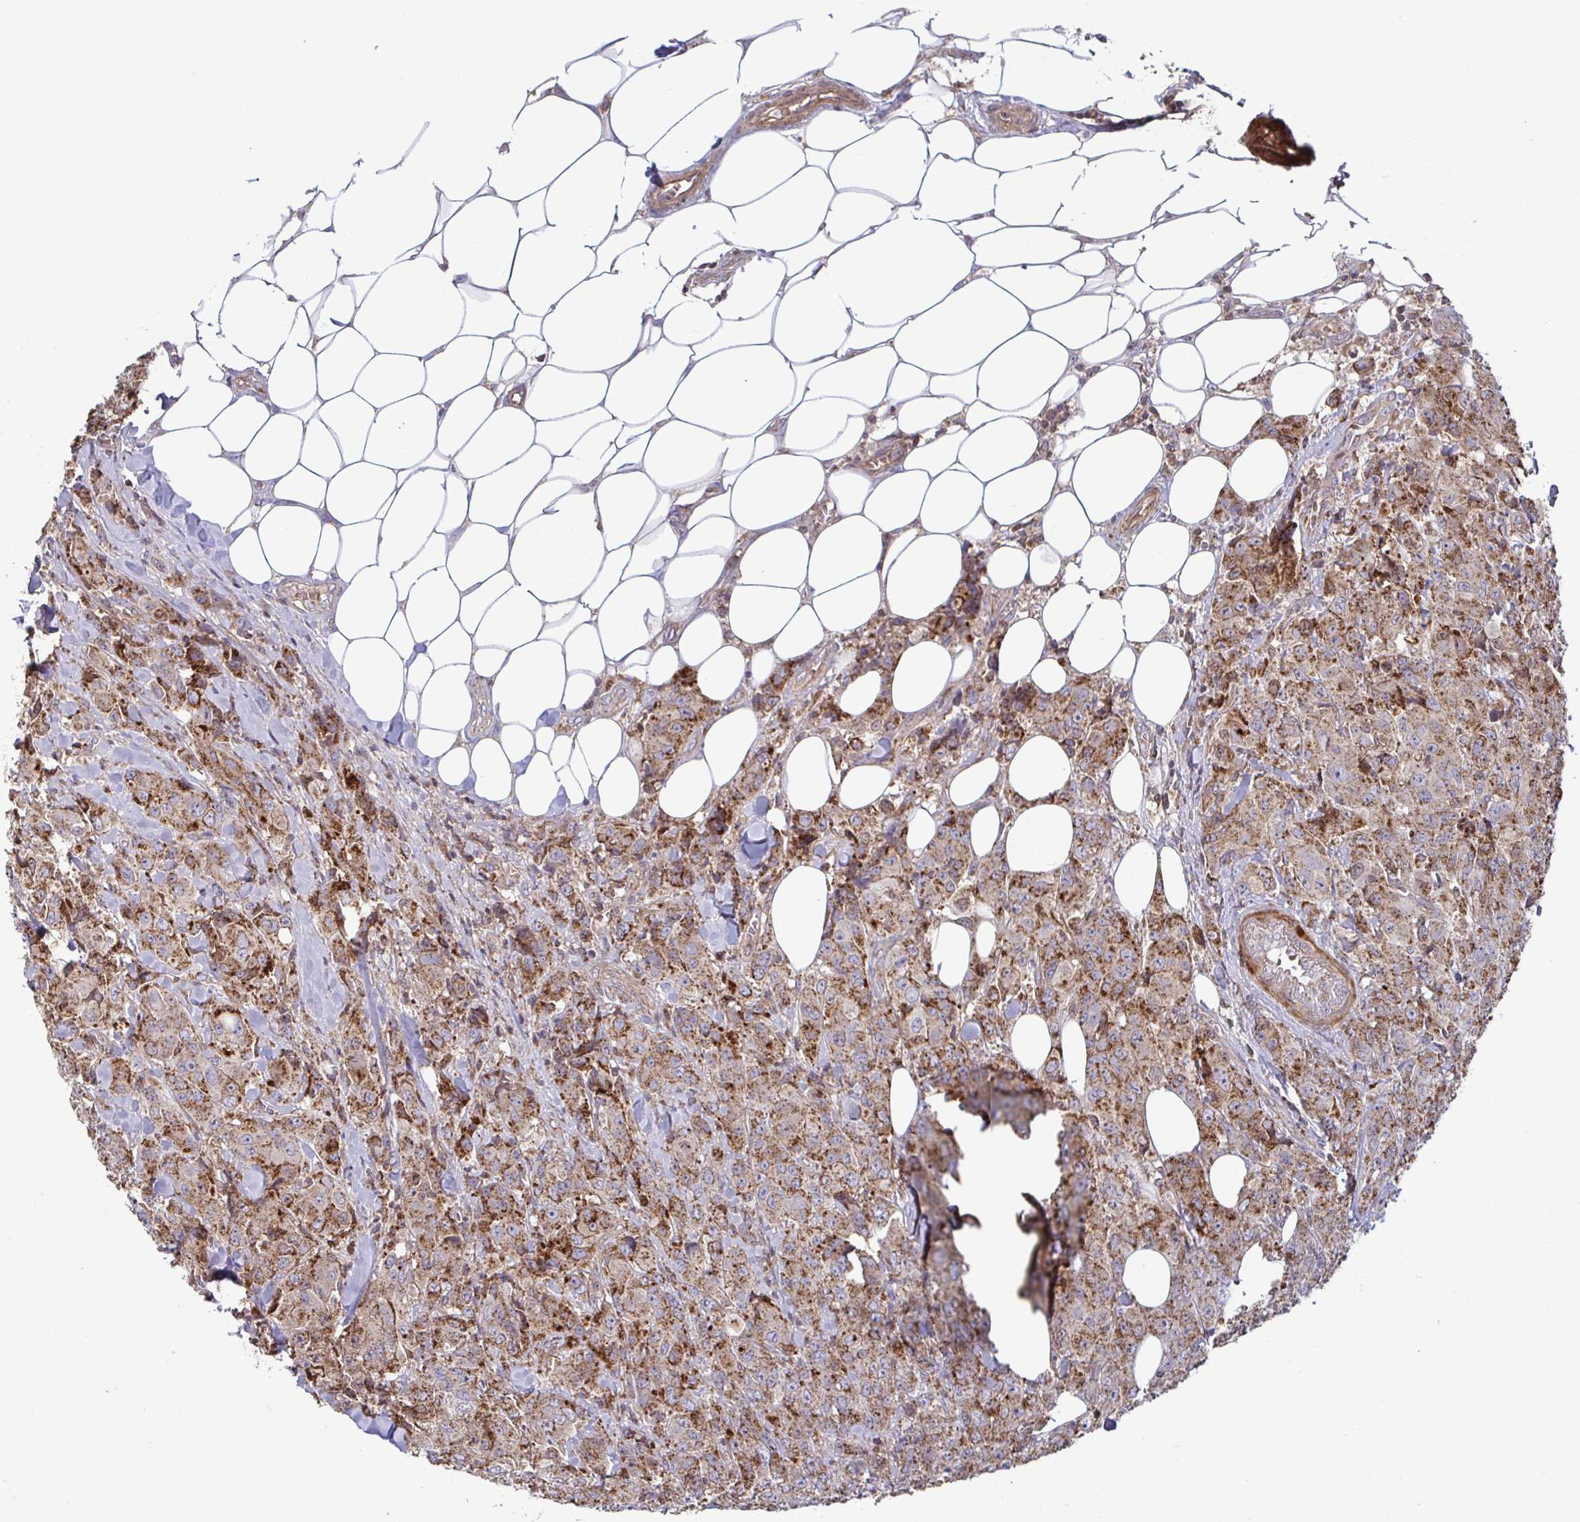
{"staining": {"intensity": "moderate", "quantity": ">75%", "location": "cytoplasmic/membranous"}, "tissue": "breast cancer", "cell_type": "Tumor cells", "image_type": "cancer", "snomed": [{"axis": "morphology", "description": "Normal tissue, NOS"}, {"axis": "morphology", "description": "Duct carcinoma"}, {"axis": "topography", "description": "Breast"}], "caption": "Intraductal carcinoma (breast) stained with DAB immunohistochemistry (IHC) demonstrates medium levels of moderate cytoplasmic/membranous positivity in about >75% of tumor cells. (DAB = brown stain, brightfield microscopy at high magnification).", "gene": "SPRY1", "patient": {"sex": "female", "age": 43}}